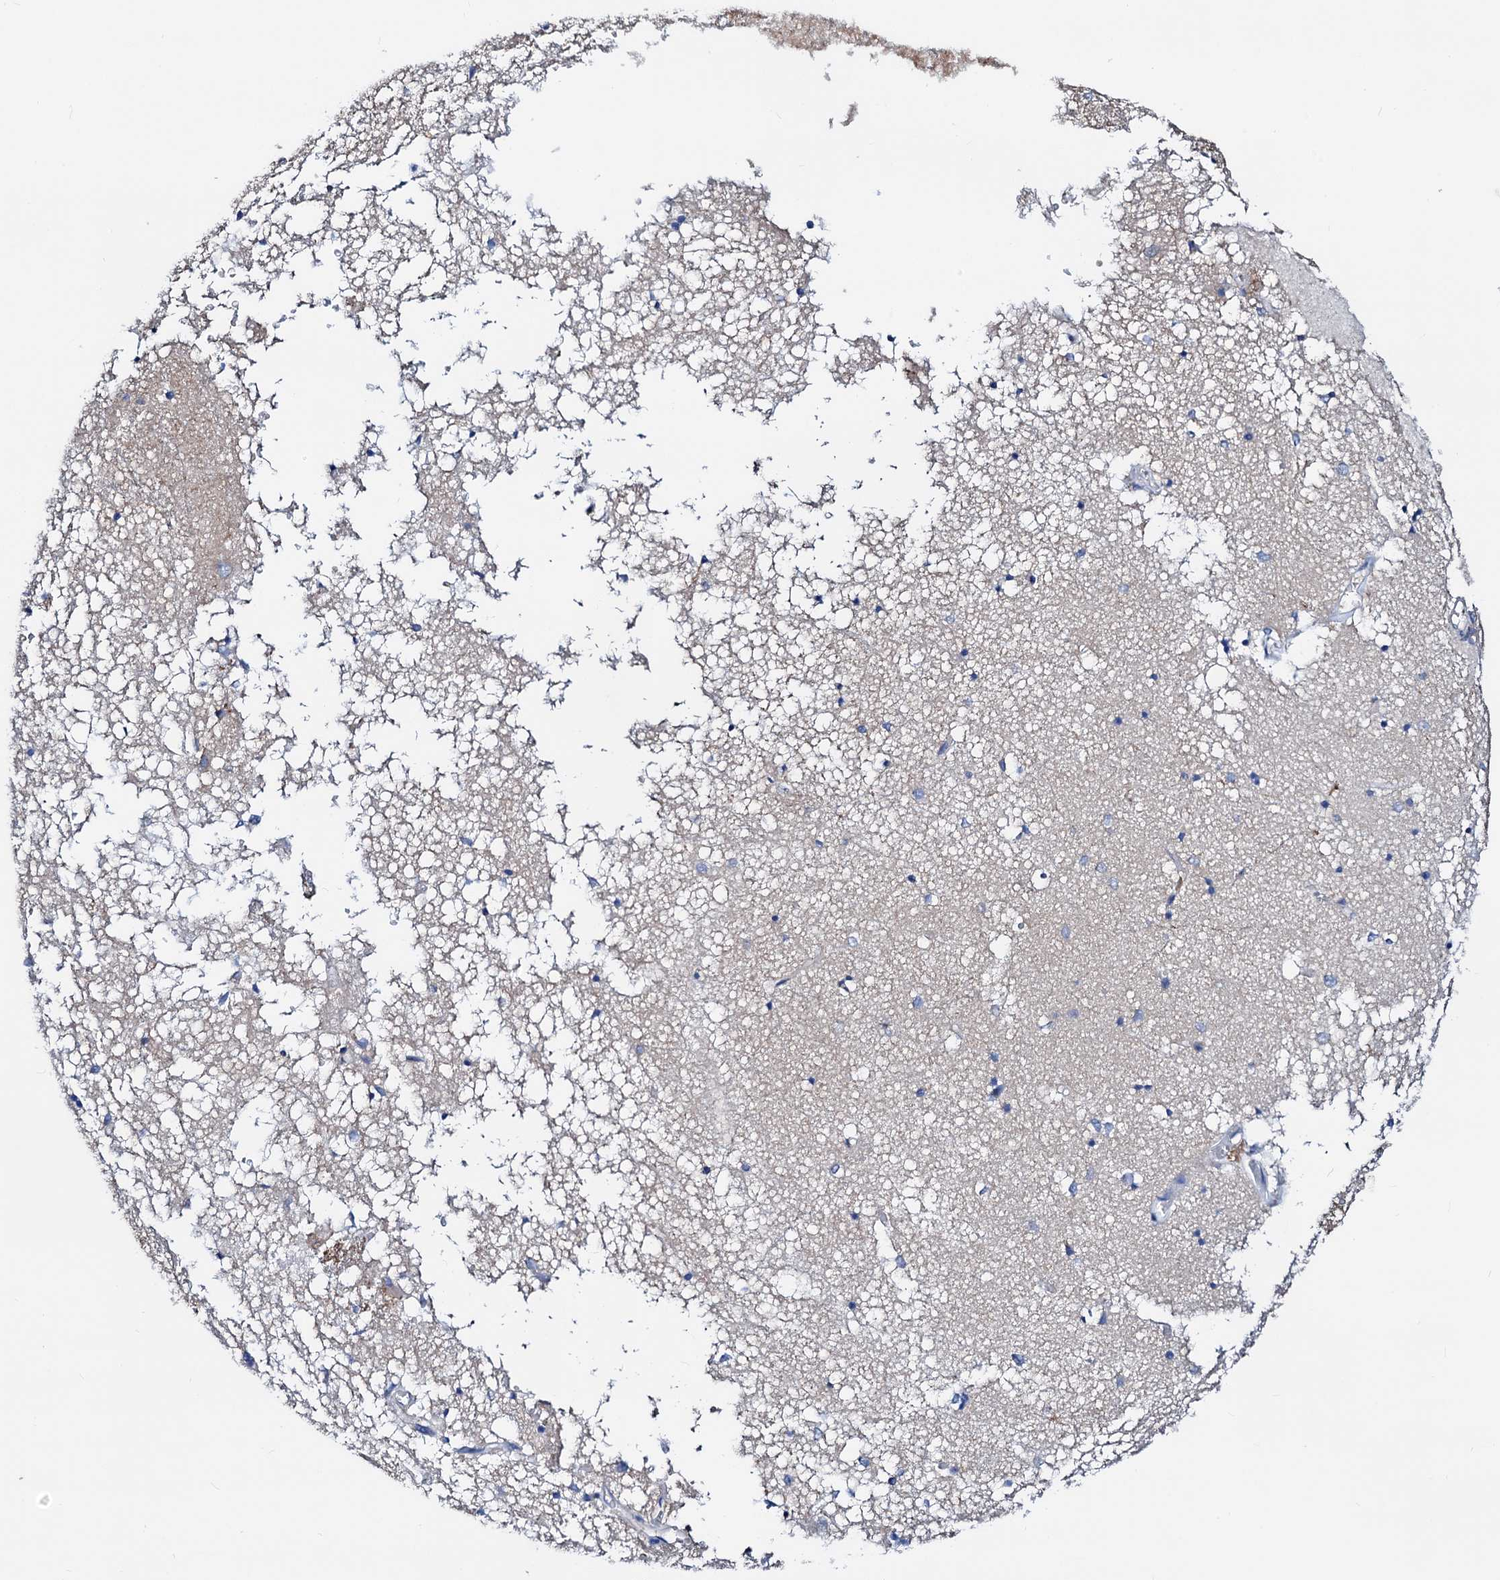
{"staining": {"intensity": "negative", "quantity": "none", "location": "none"}, "tissue": "hippocampus", "cell_type": "Glial cells", "image_type": "normal", "snomed": [{"axis": "morphology", "description": "Normal tissue, NOS"}, {"axis": "topography", "description": "Hippocampus"}], "caption": "Immunohistochemical staining of benign hippocampus demonstrates no significant expression in glial cells. (DAB (3,3'-diaminobenzidine) immunohistochemistry (IHC) with hematoxylin counter stain).", "gene": "GCOM1", "patient": {"sex": "male", "age": 70}}